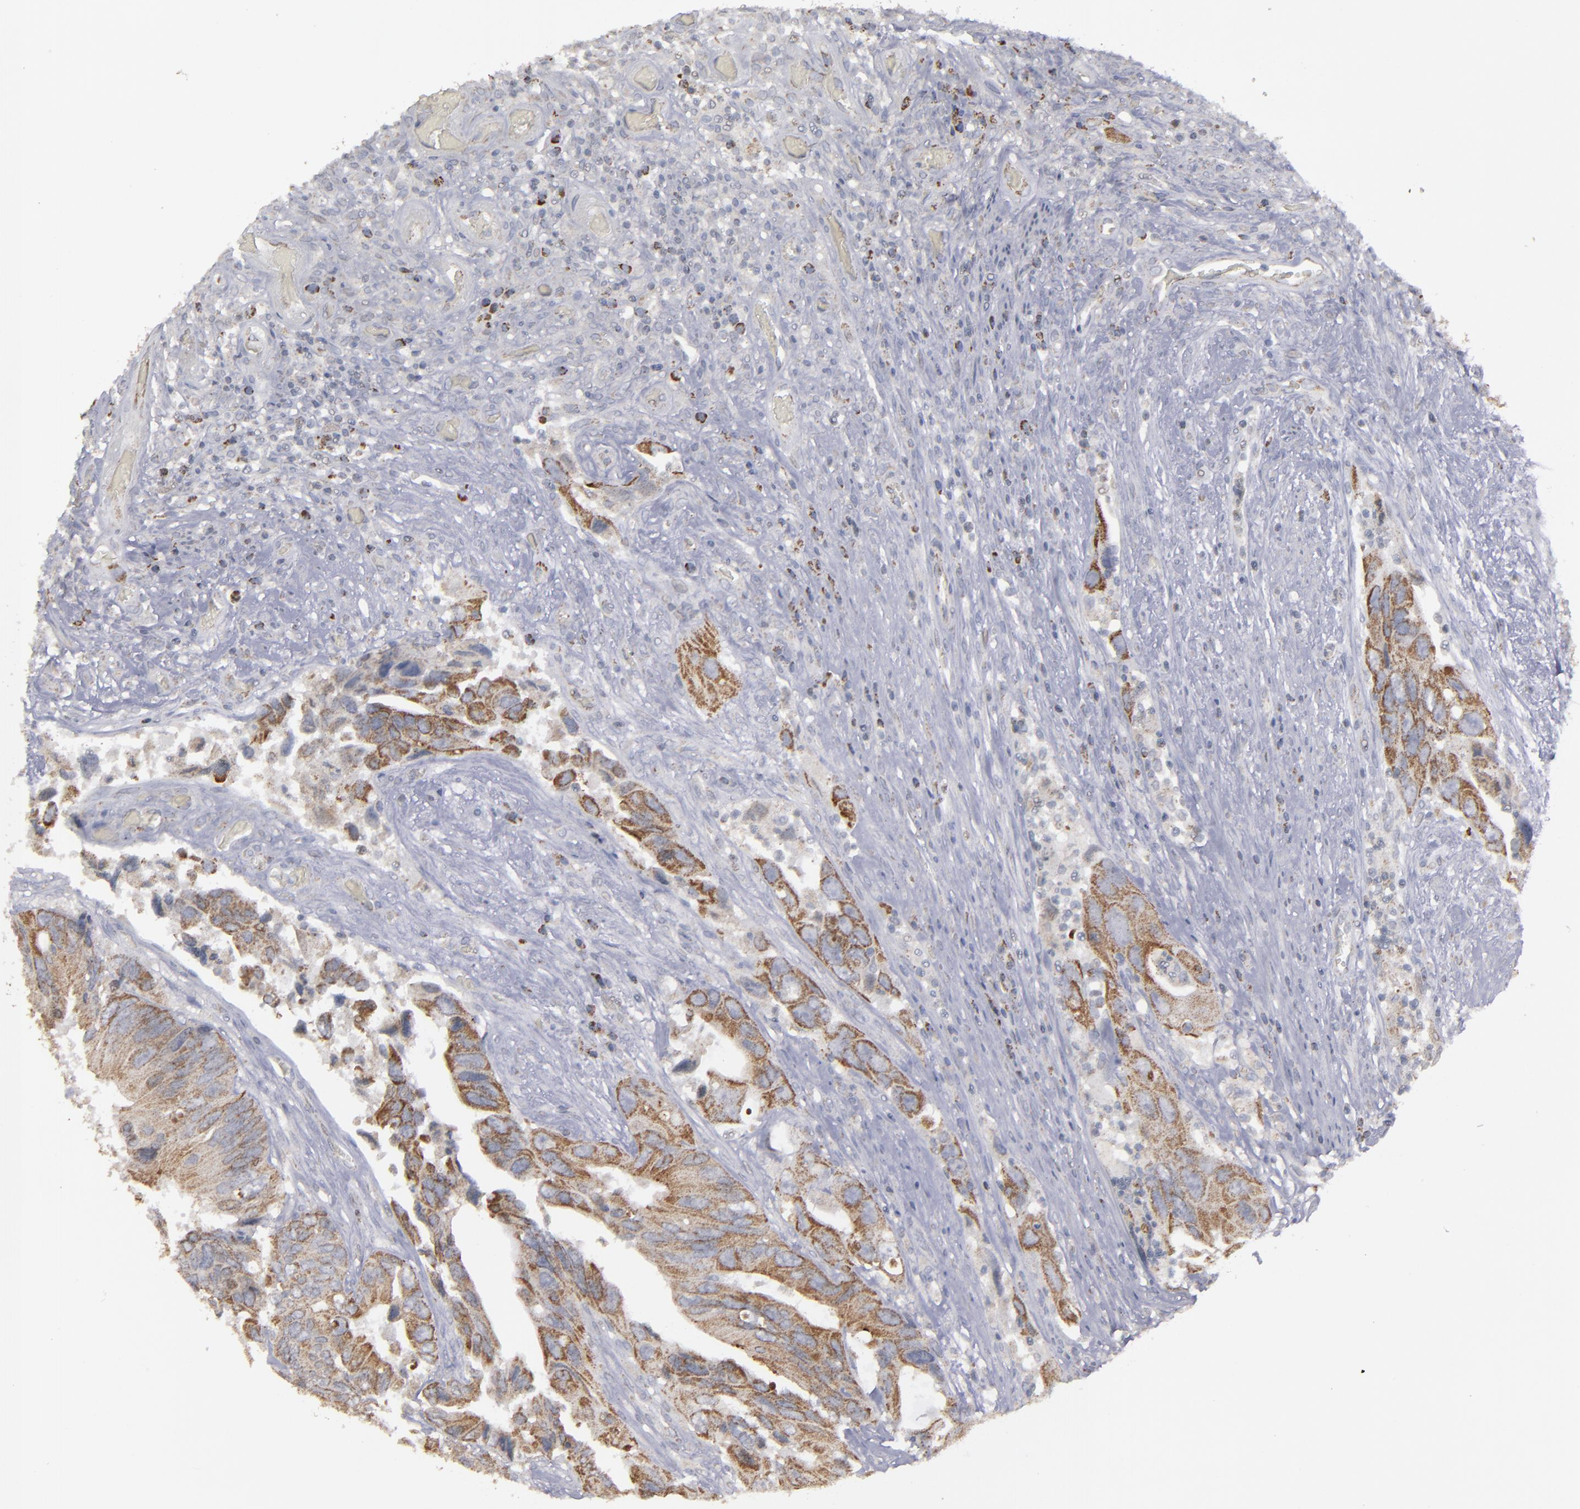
{"staining": {"intensity": "moderate", "quantity": ">75%", "location": "cytoplasmic/membranous"}, "tissue": "colorectal cancer", "cell_type": "Tumor cells", "image_type": "cancer", "snomed": [{"axis": "morphology", "description": "Adenocarcinoma, NOS"}, {"axis": "topography", "description": "Rectum"}], "caption": "IHC of human colorectal adenocarcinoma displays medium levels of moderate cytoplasmic/membranous positivity in approximately >75% of tumor cells. The staining is performed using DAB (3,3'-diaminobenzidine) brown chromogen to label protein expression. The nuclei are counter-stained blue using hematoxylin.", "gene": "MYOM2", "patient": {"sex": "male", "age": 70}}